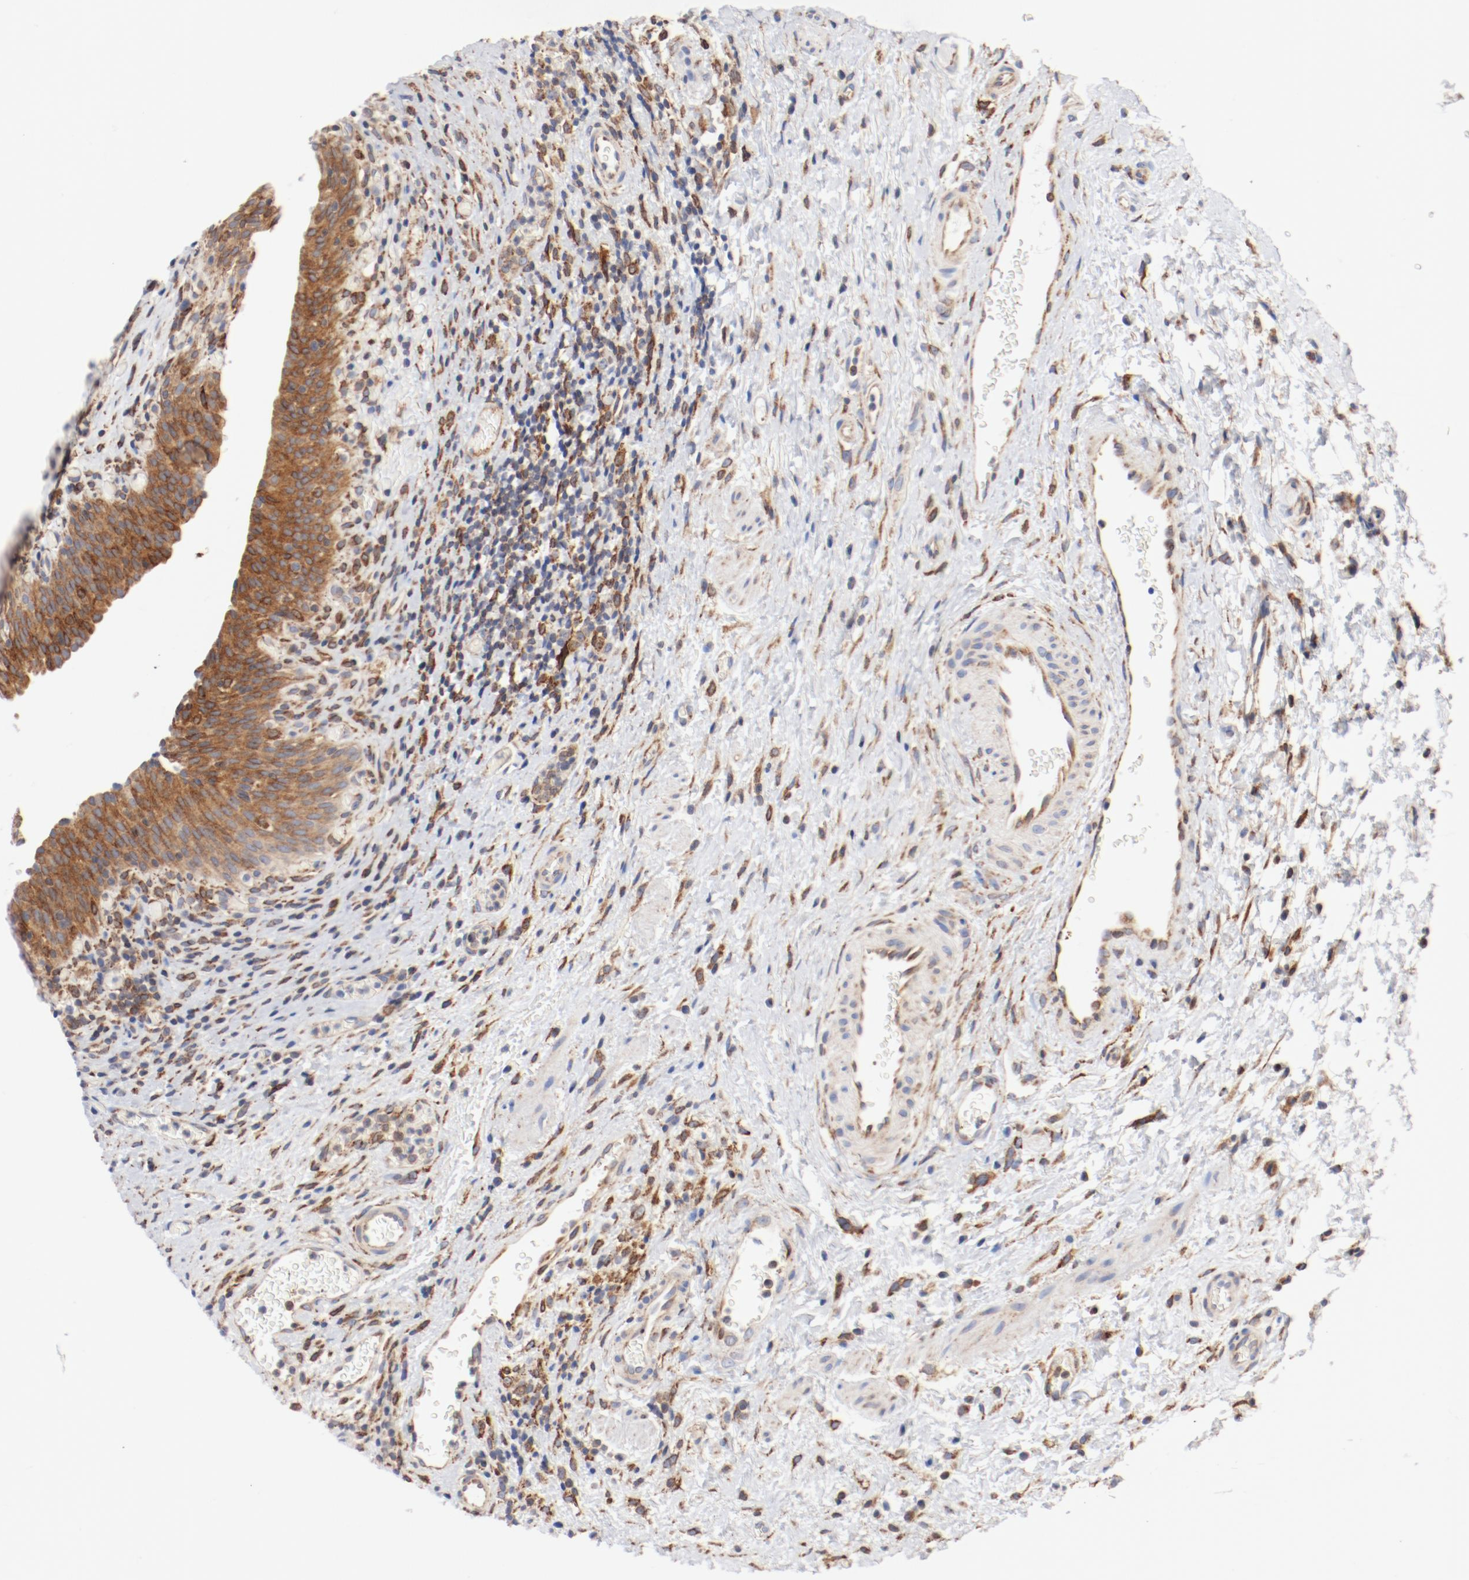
{"staining": {"intensity": "moderate", "quantity": ">75%", "location": "cytoplasmic/membranous"}, "tissue": "urinary bladder", "cell_type": "Urothelial cells", "image_type": "normal", "snomed": [{"axis": "morphology", "description": "Normal tissue, NOS"}, {"axis": "morphology", "description": "Urothelial carcinoma, High grade"}, {"axis": "topography", "description": "Urinary bladder"}], "caption": "The histopathology image demonstrates staining of unremarkable urinary bladder, revealing moderate cytoplasmic/membranous protein positivity (brown color) within urothelial cells. Nuclei are stained in blue.", "gene": "PDPK1", "patient": {"sex": "male", "age": 51}}